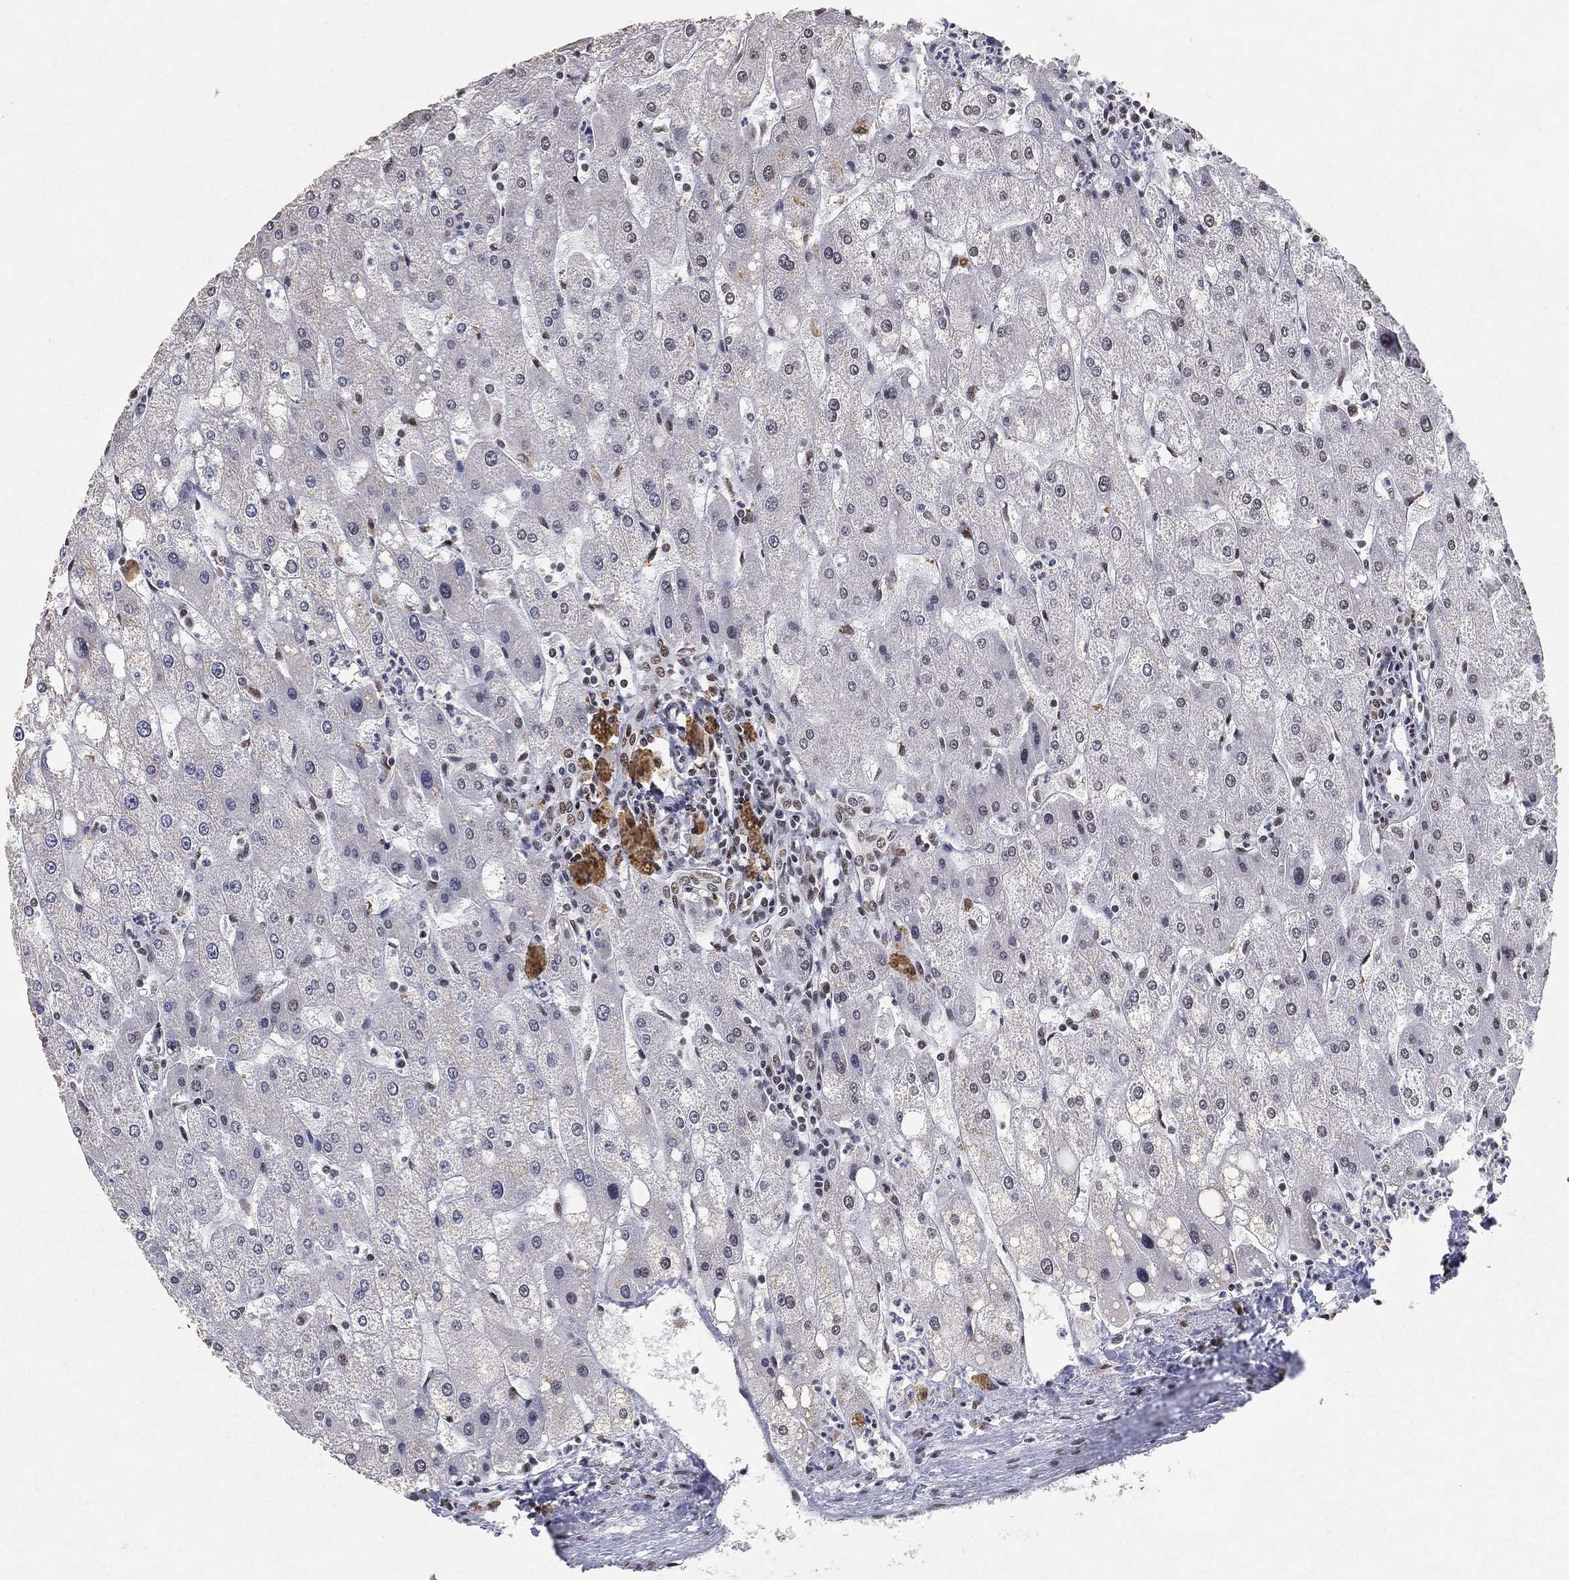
{"staining": {"intensity": "weak", "quantity": "<25%", "location": "nuclear"}, "tissue": "liver", "cell_type": "Cholangiocytes", "image_type": "normal", "snomed": [{"axis": "morphology", "description": "Normal tissue, NOS"}, {"axis": "topography", "description": "Liver"}], "caption": "This is a image of IHC staining of normal liver, which shows no expression in cholangiocytes. The staining was performed using DAB (3,3'-diaminobenzidine) to visualize the protein expression in brown, while the nuclei were stained in blue with hematoxylin (Magnification: 20x).", "gene": "DDX27", "patient": {"sex": "male", "age": 67}}